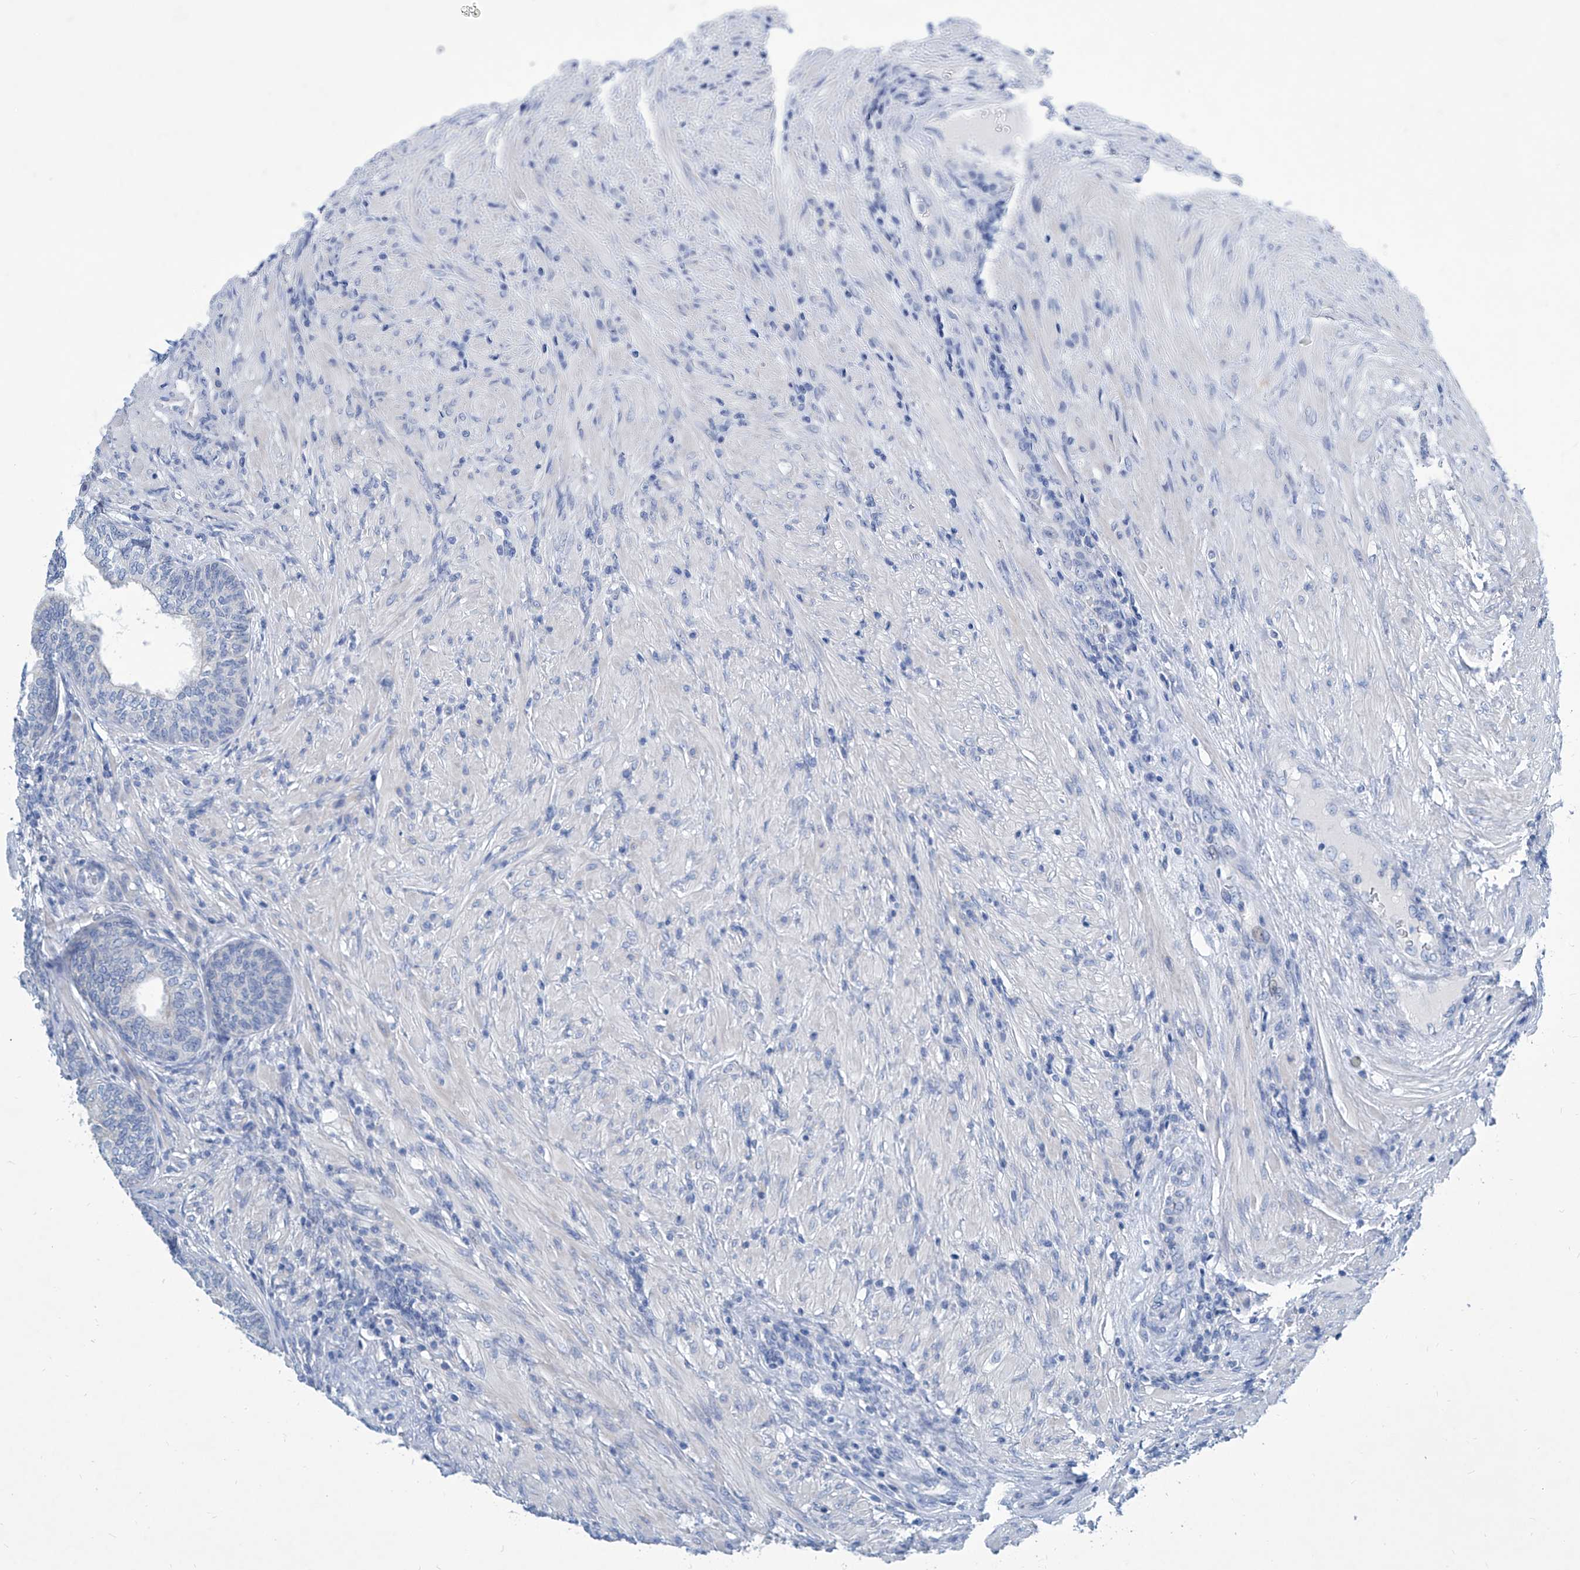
{"staining": {"intensity": "moderate", "quantity": "<25%", "location": "cytoplasmic/membranous"}, "tissue": "prostate", "cell_type": "Glandular cells", "image_type": "normal", "snomed": [{"axis": "morphology", "description": "Normal tissue, NOS"}, {"axis": "topography", "description": "Prostate"}], "caption": "Protein expression analysis of benign prostate demonstrates moderate cytoplasmic/membranous staining in approximately <25% of glandular cells. (DAB IHC with brightfield microscopy, high magnification).", "gene": "ZNF519", "patient": {"sex": "male", "age": 76}}